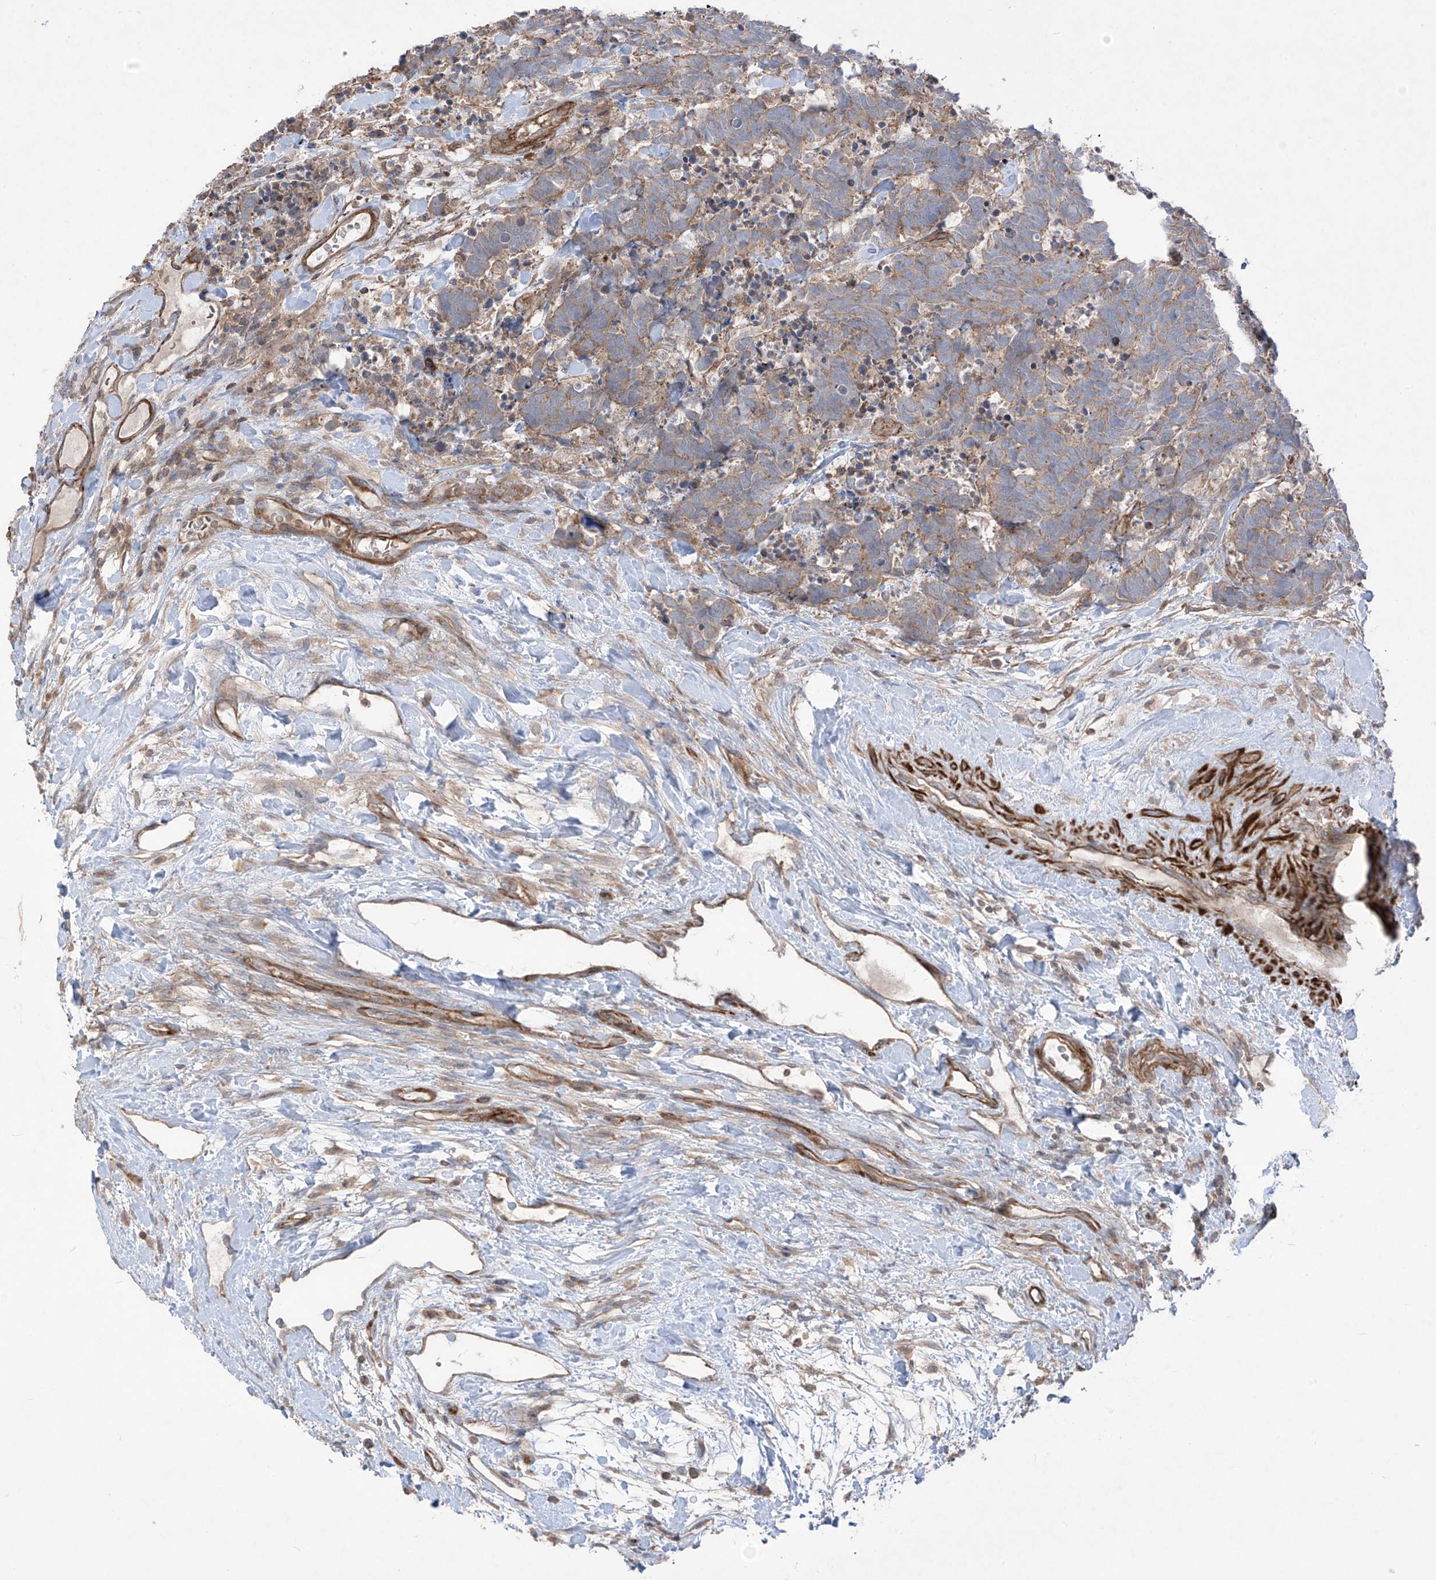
{"staining": {"intensity": "weak", "quantity": ">75%", "location": "cytoplasmic/membranous"}, "tissue": "carcinoid", "cell_type": "Tumor cells", "image_type": "cancer", "snomed": [{"axis": "morphology", "description": "Carcinoma, NOS"}, {"axis": "morphology", "description": "Carcinoid, malignant, NOS"}, {"axis": "topography", "description": "Urinary bladder"}], "caption": "Immunohistochemical staining of carcinoid (malignant) displays weak cytoplasmic/membranous protein expression in approximately >75% of tumor cells.", "gene": "TRMU", "patient": {"sex": "male", "age": 57}}